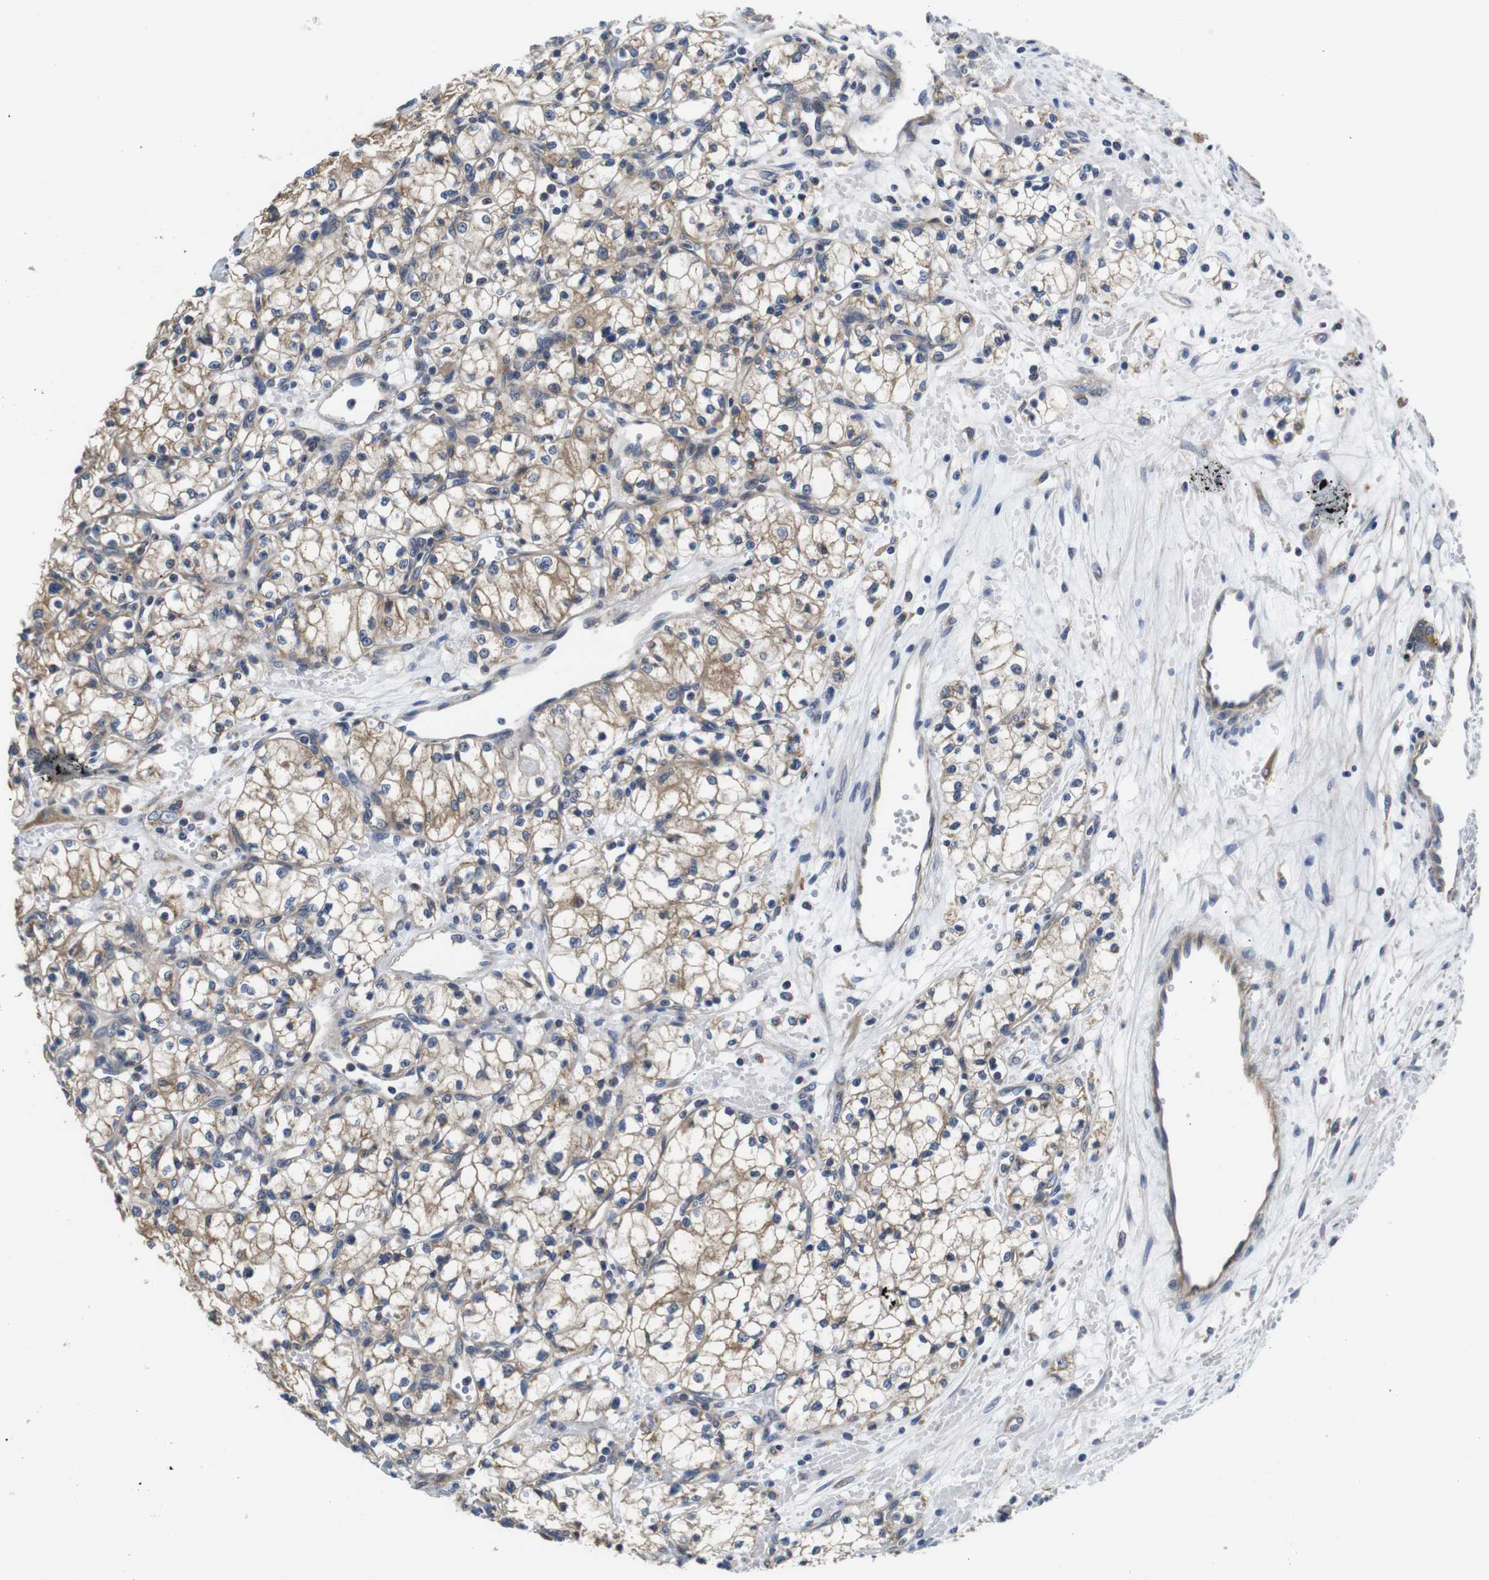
{"staining": {"intensity": "moderate", "quantity": ">75%", "location": "cytoplasmic/membranous"}, "tissue": "renal cancer", "cell_type": "Tumor cells", "image_type": "cancer", "snomed": [{"axis": "morphology", "description": "Normal tissue, NOS"}, {"axis": "morphology", "description": "Adenocarcinoma, NOS"}, {"axis": "topography", "description": "Kidney"}], "caption": "Renal adenocarcinoma stained with DAB (3,3'-diaminobenzidine) IHC exhibits medium levels of moderate cytoplasmic/membranous expression in about >75% of tumor cells.", "gene": "MARCHF7", "patient": {"sex": "male", "age": 59}}